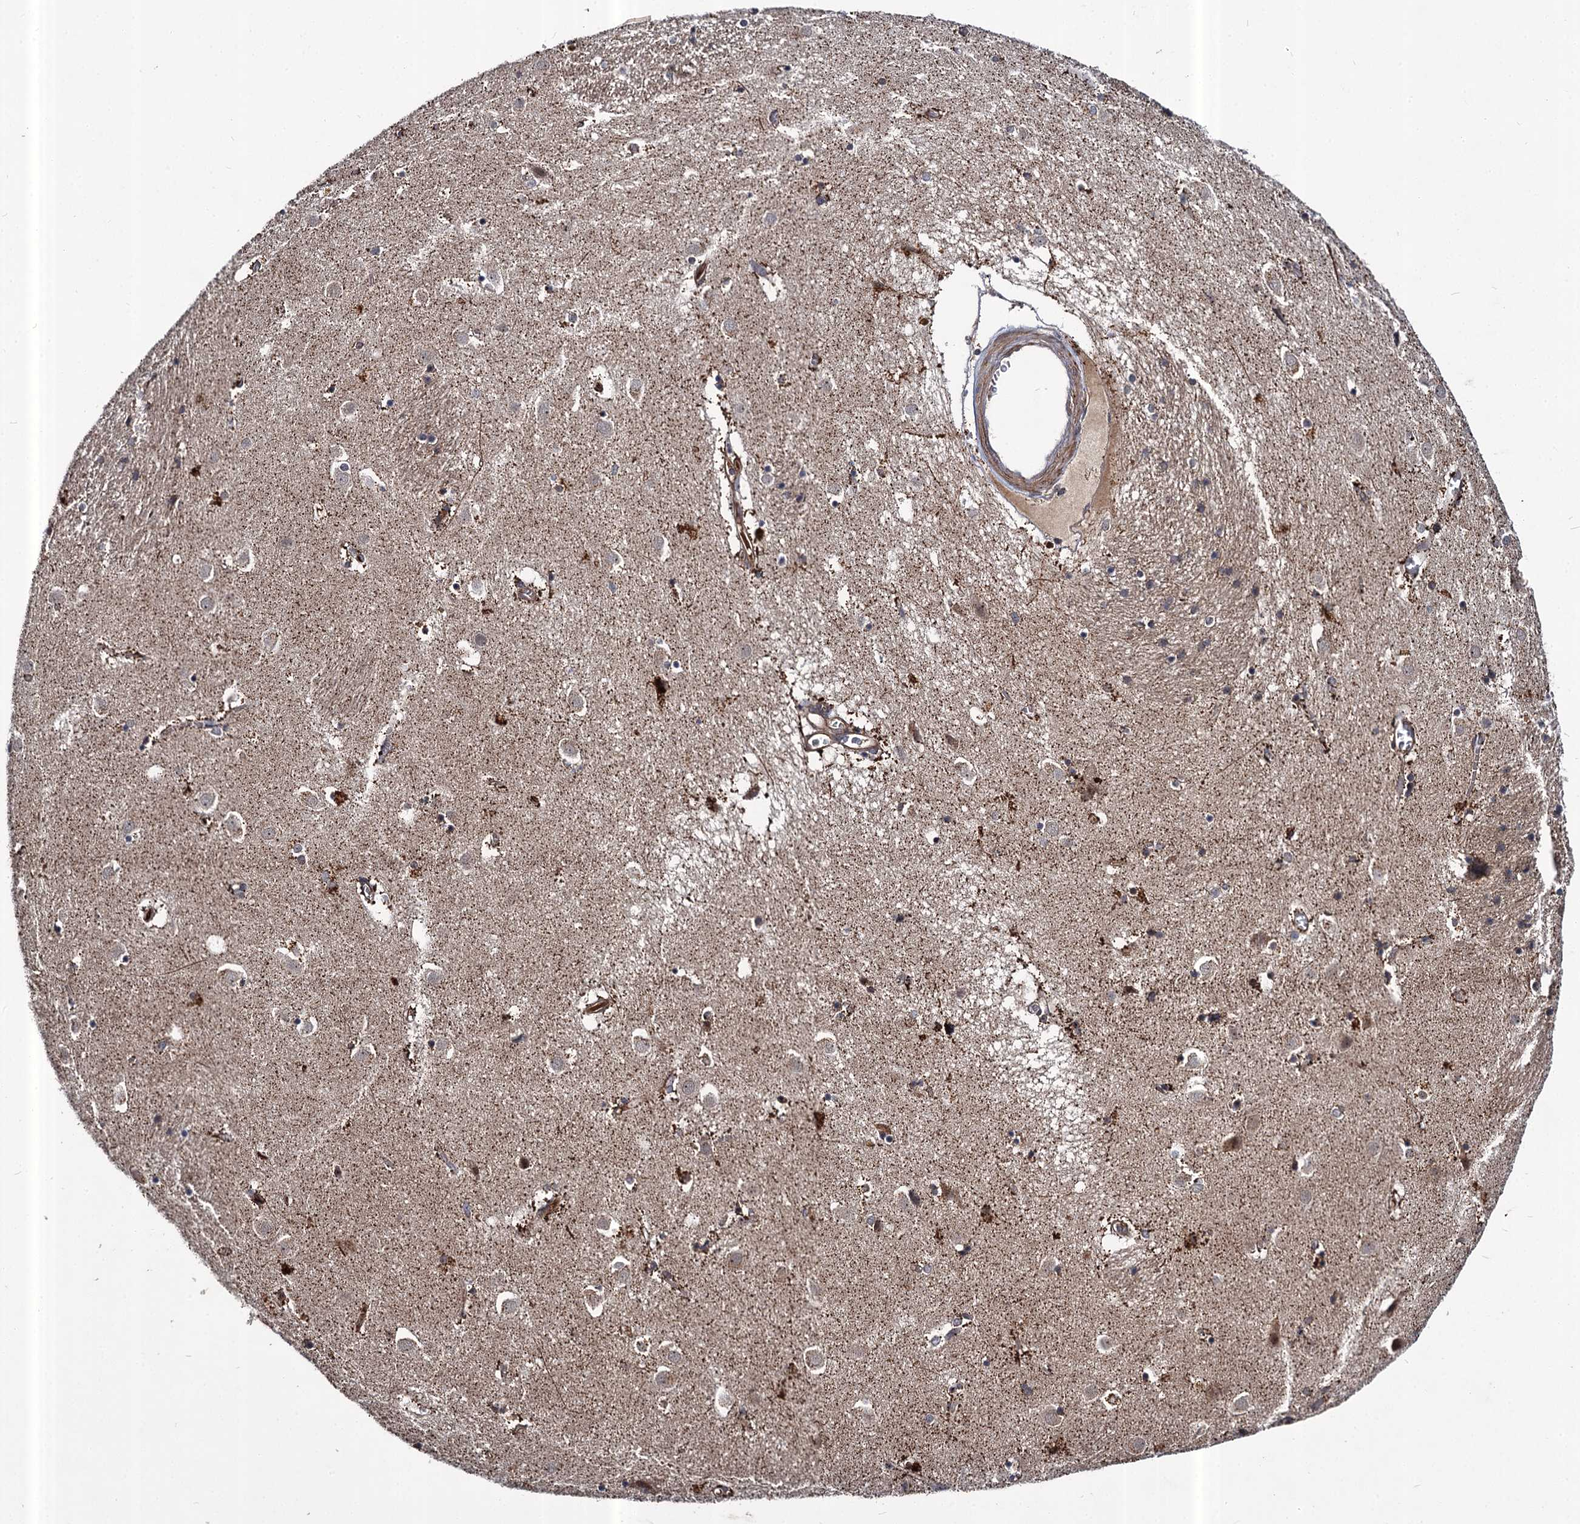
{"staining": {"intensity": "moderate", "quantity": "<25%", "location": "cytoplasmic/membranous"}, "tissue": "caudate", "cell_type": "Glial cells", "image_type": "normal", "snomed": [{"axis": "morphology", "description": "Normal tissue, NOS"}, {"axis": "topography", "description": "Lateral ventricle wall"}], "caption": "Immunohistochemistry photomicrograph of benign caudate: human caudate stained using IHC shows low levels of moderate protein expression localized specifically in the cytoplasmic/membranous of glial cells, appearing as a cytoplasmic/membranous brown color.", "gene": "ABLIM1", "patient": {"sex": "male", "age": 70}}